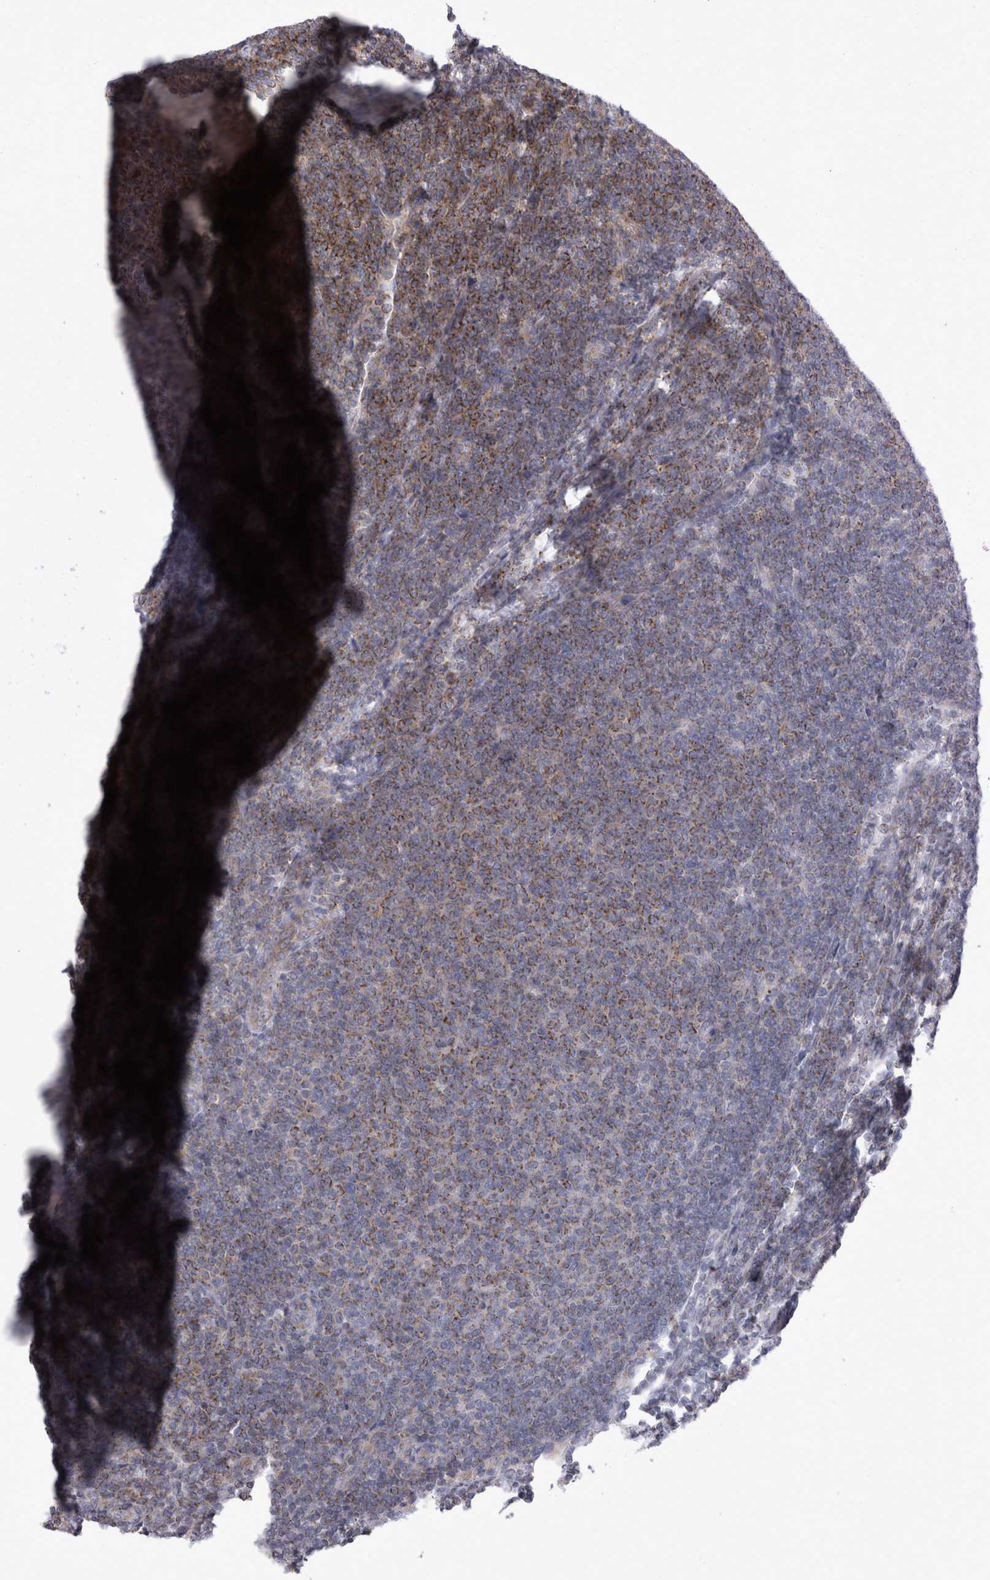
{"staining": {"intensity": "strong", "quantity": "25%-75%", "location": "cytoplasmic/membranous"}, "tissue": "lymphoma", "cell_type": "Tumor cells", "image_type": "cancer", "snomed": [{"axis": "morphology", "description": "Malignant lymphoma, non-Hodgkin's type, Low grade"}, {"axis": "topography", "description": "Lymph node"}], "caption": "This is an image of IHC staining of lymphoma, which shows strong positivity in the cytoplasmic/membranous of tumor cells.", "gene": "TSPOAP1", "patient": {"sex": "male", "age": 66}}